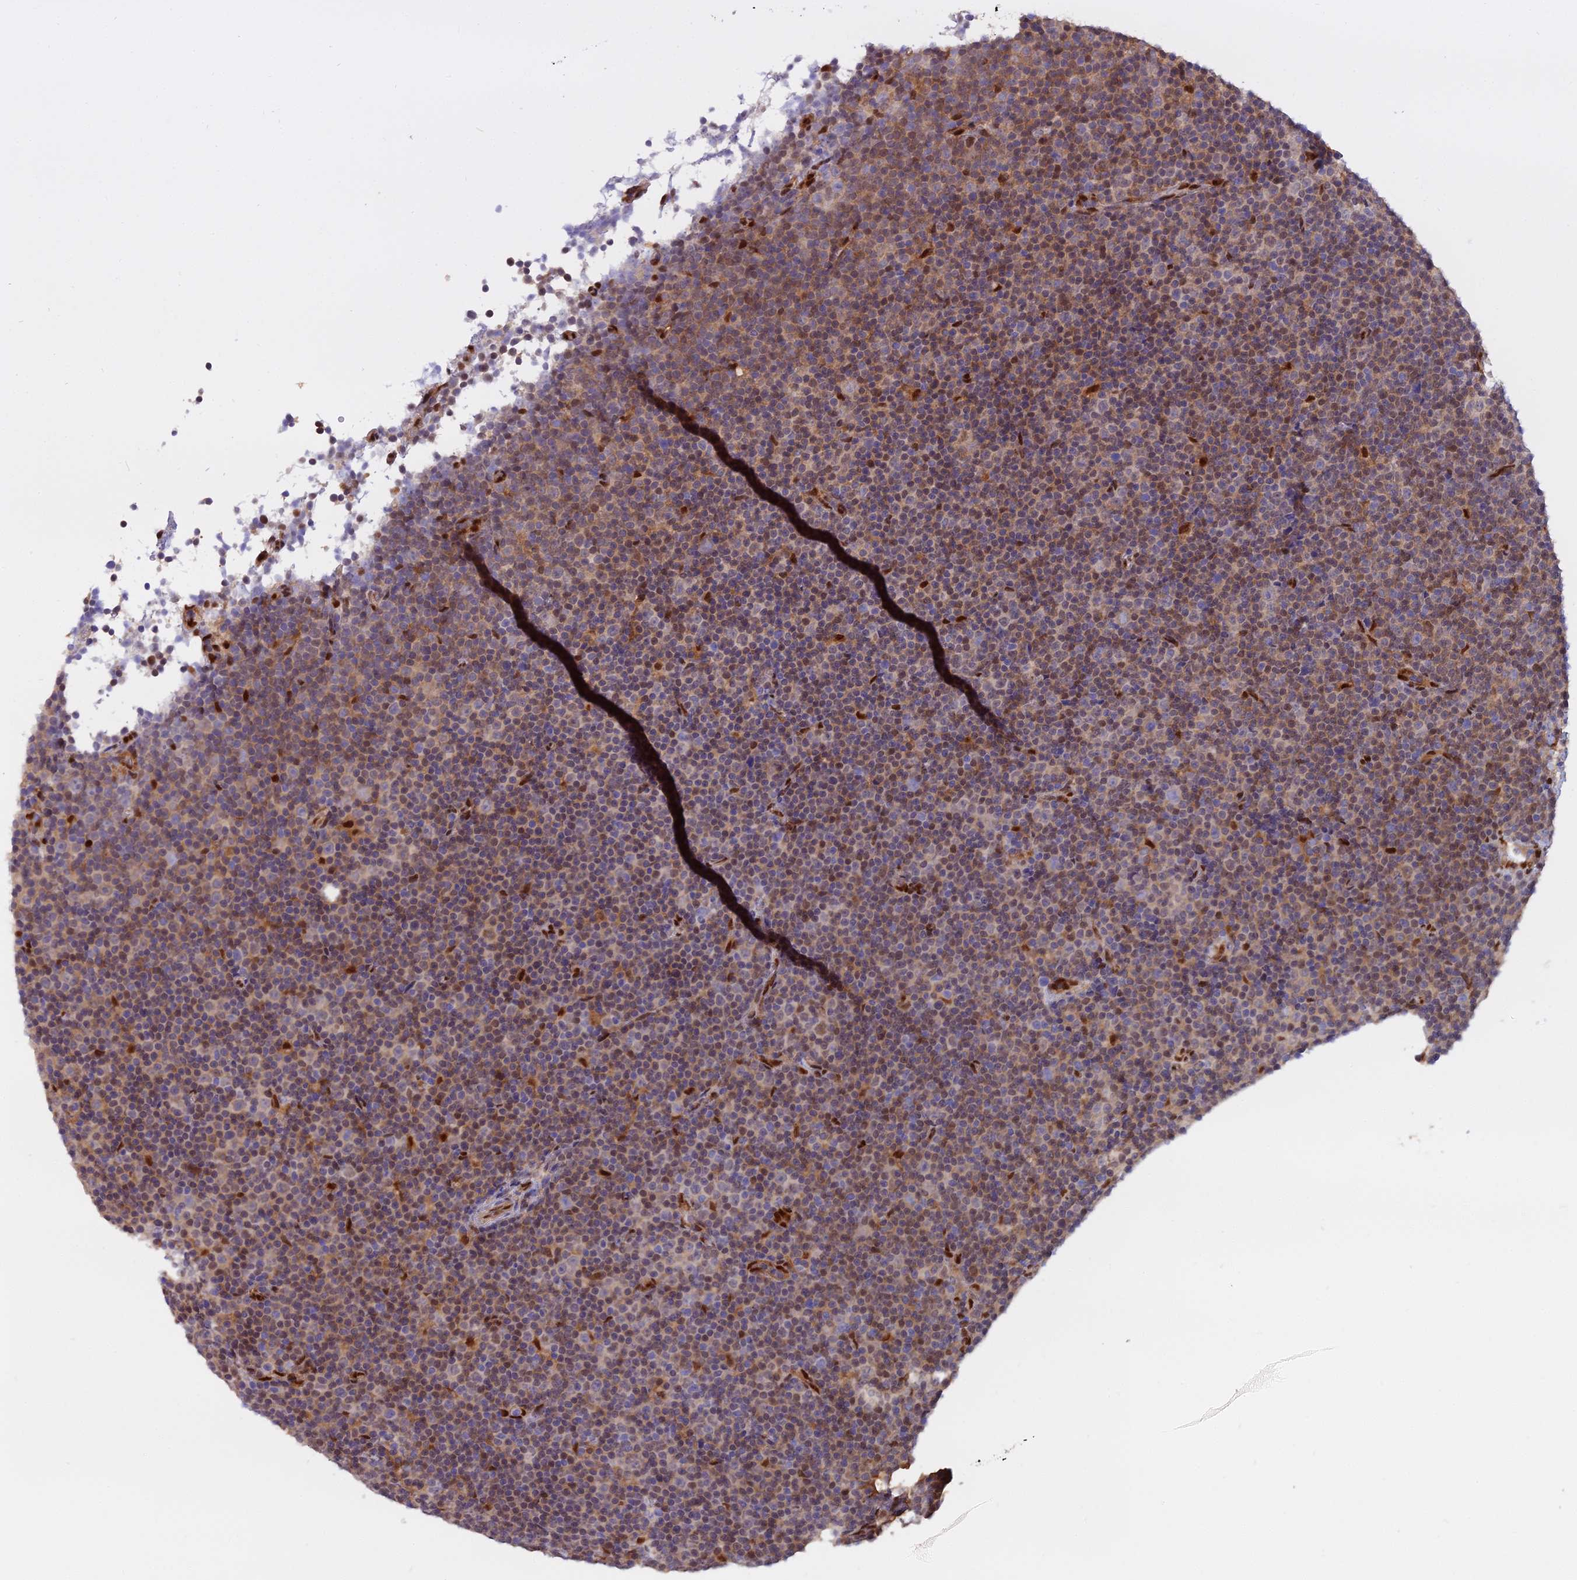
{"staining": {"intensity": "moderate", "quantity": "<25%", "location": "nuclear"}, "tissue": "lymphoma", "cell_type": "Tumor cells", "image_type": "cancer", "snomed": [{"axis": "morphology", "description": "Malignant lymphoma, non-Hodgkin's type, Low grade"}, {"axis": "topography", "description": "Lymph node"}], "caption": "Immunohistochemical staining of lymphoma shows low levels of moderate nuclear protein positivity in approximately <25% of tumor cells.", "gene": "NPEPL1", "patient": {"sex": "female", "age": 67}}